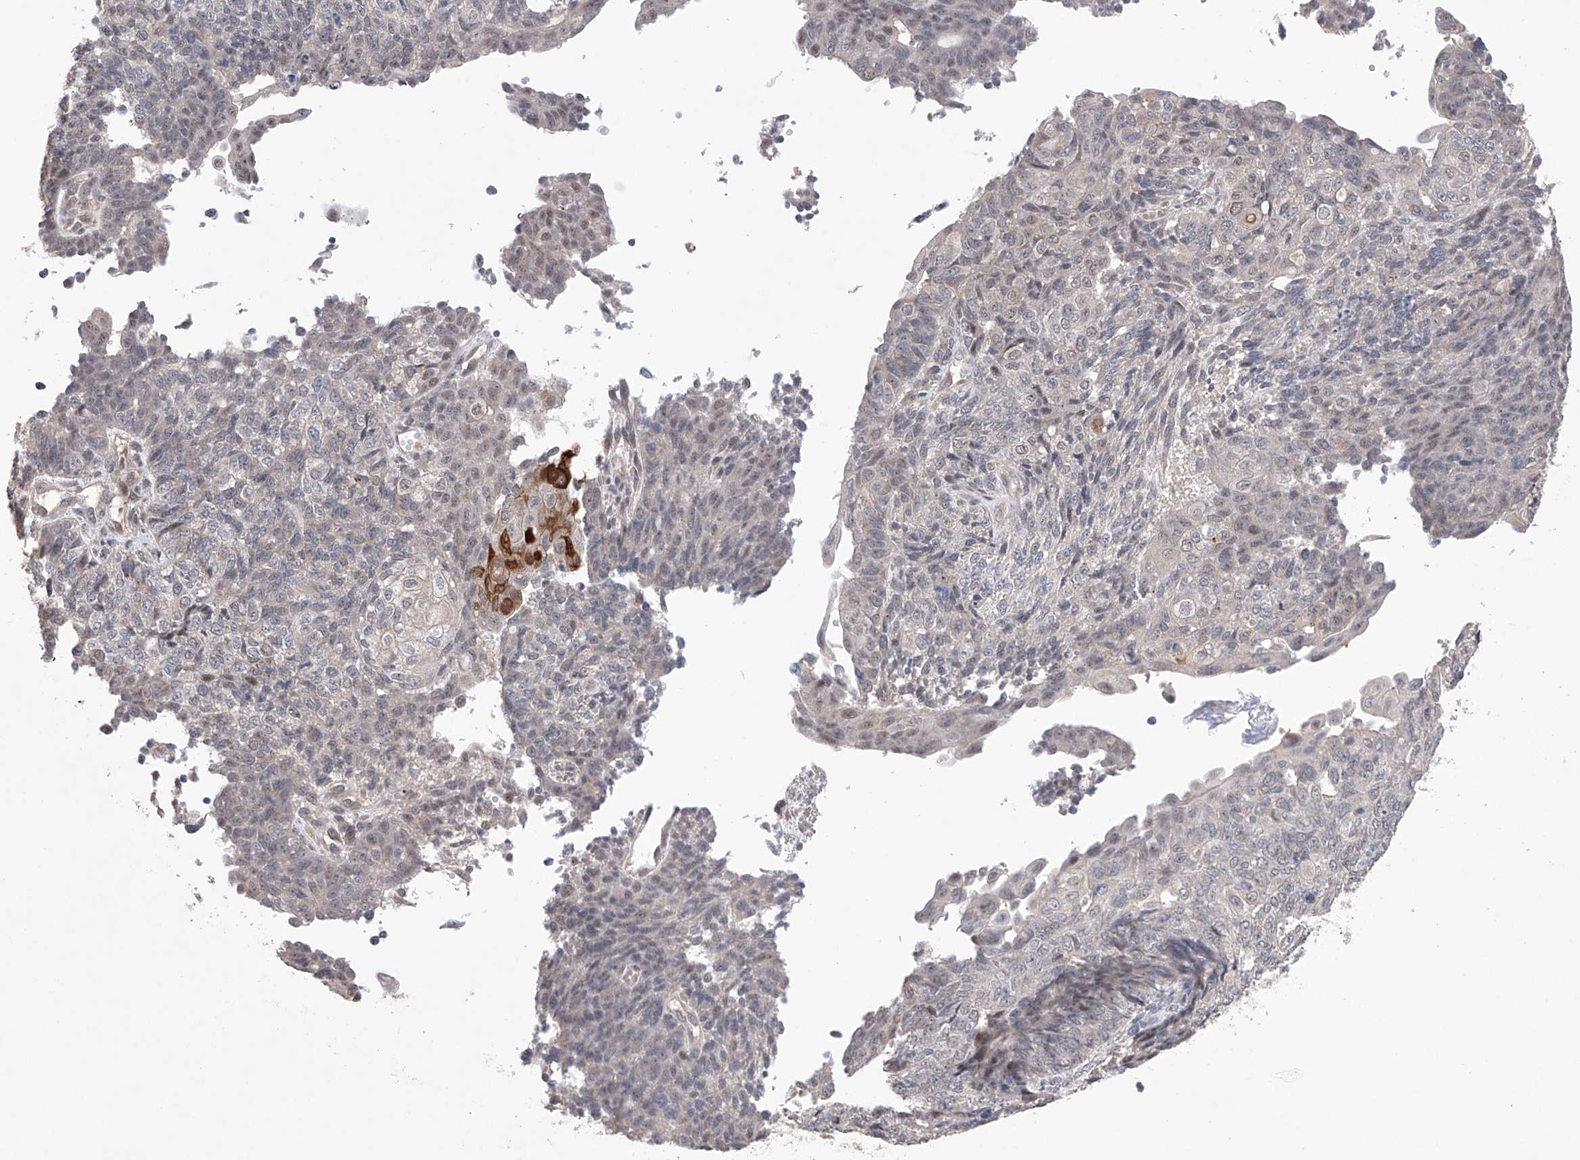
{"staining": {"intensity": "weak", "quantity": "<25%", "location": "cytoplasmic/membranous,nuclear"}, "tissue": "endometrial cancer", "cell_type": "Tumor cells", "image_type": "cancer", "snomed": [{"axis": "morphology", "description": "Adenocarcinoma, NOS"}, {"axis": "topography", "description": "Endometrium"}], "caption": "High magnification brightfield microscopy of endometrial adenocarcinoma stained with DAB (brown) and counterstained with hematoxylin (blue): tumor cells show no significant staining. (DAB IHC, high magnification).", "gene": "AFG1L", "patient": {"sex": "female", "age": 32}}